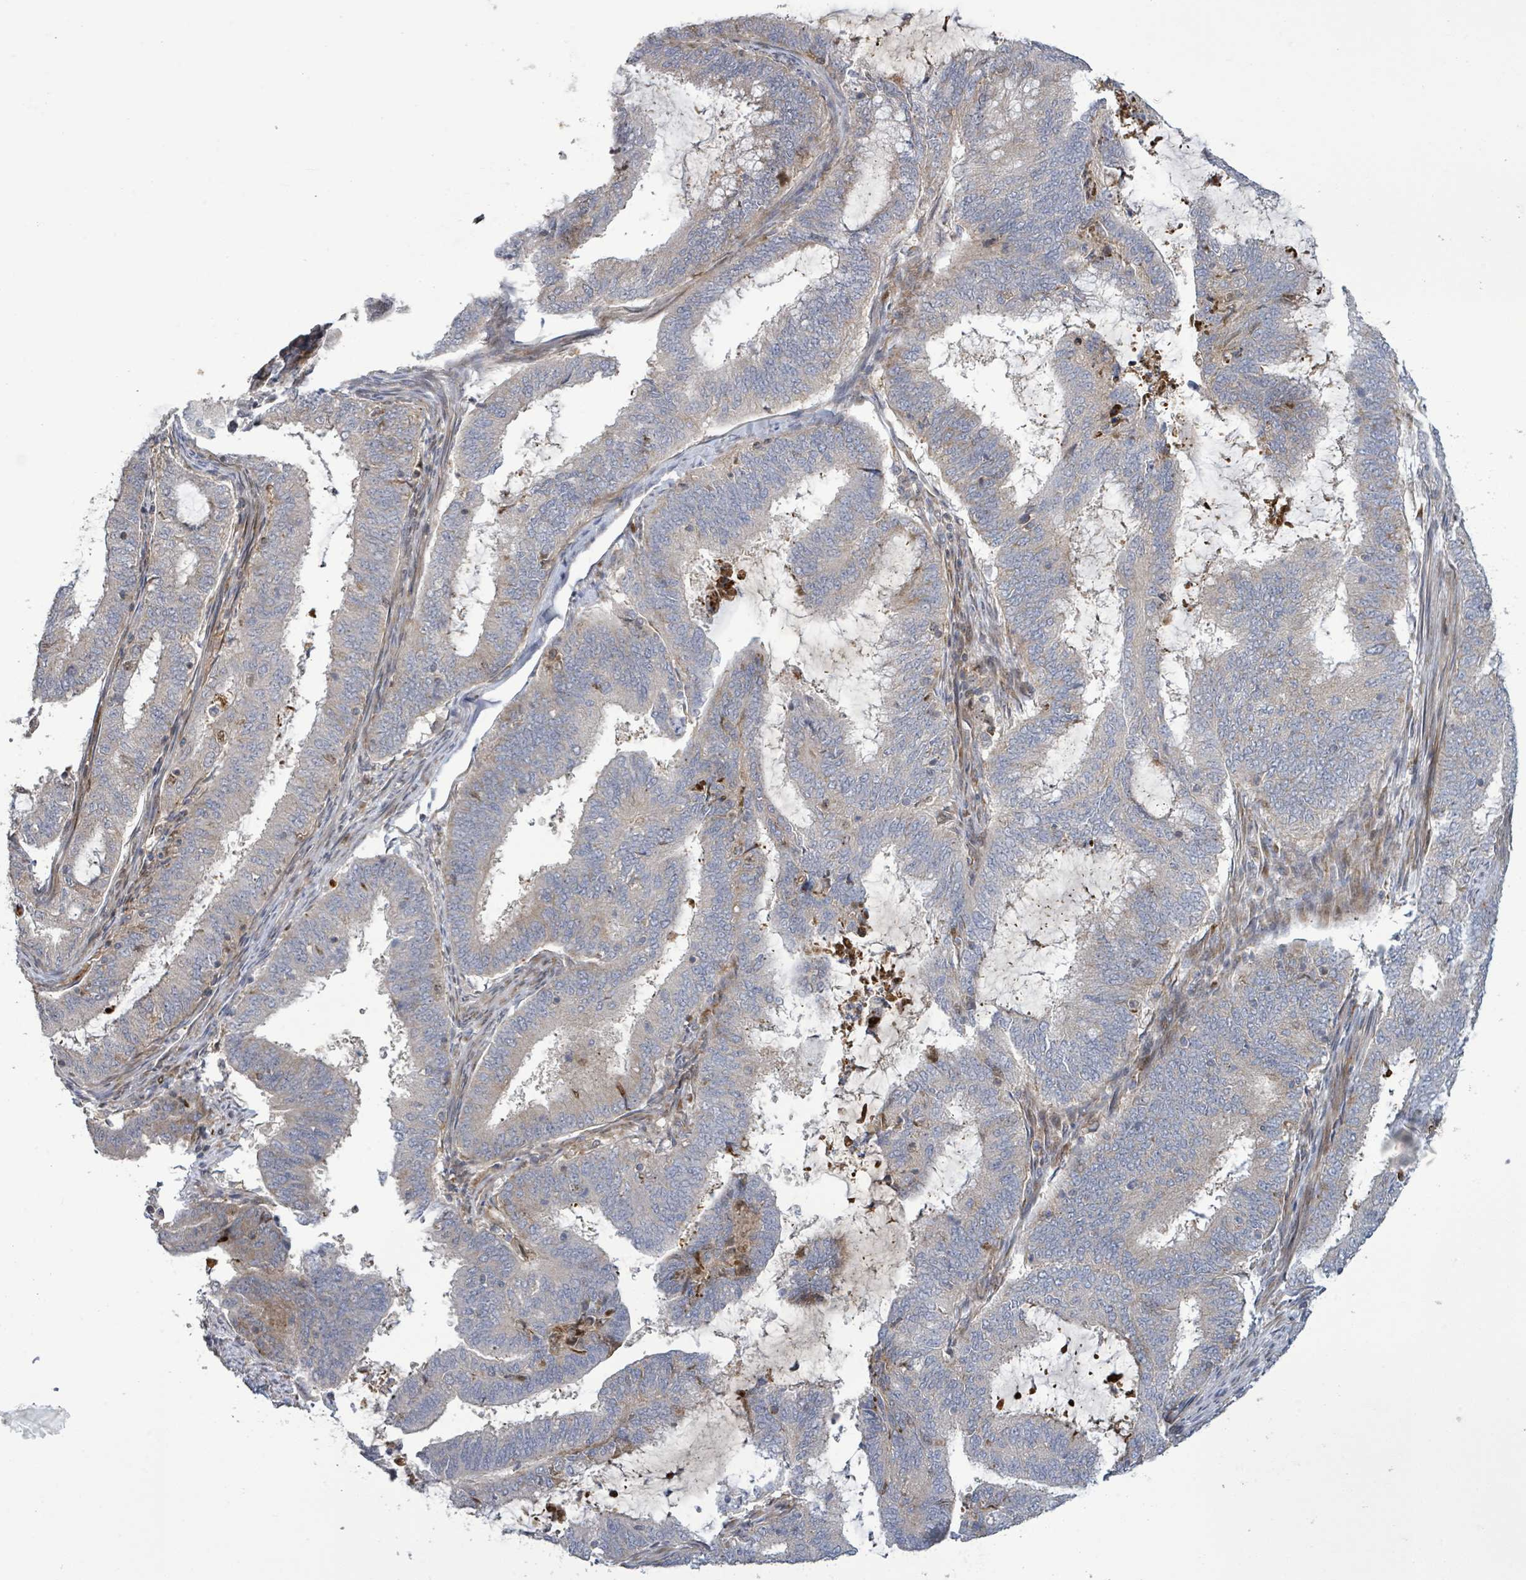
{"staining": {"intensity": "negative", "quantity": "none", "location": "none"}, "tissue": "endometrial cancer", "cell_type": "Tumor cells", "image_type": "cancer", "snomed": [{"axis": "morphology", "description": "Adenocarcinoma, NOS"}, {"axis": "topography", "description": "Endometrium"}], "caption": "This is an immunohistochemistry image of human endometrial cancer (adenocarcinoma). There is no staining in tumor cells.", "gene": "LILRA4", "patient": {"sex": "female", "age": 51}}